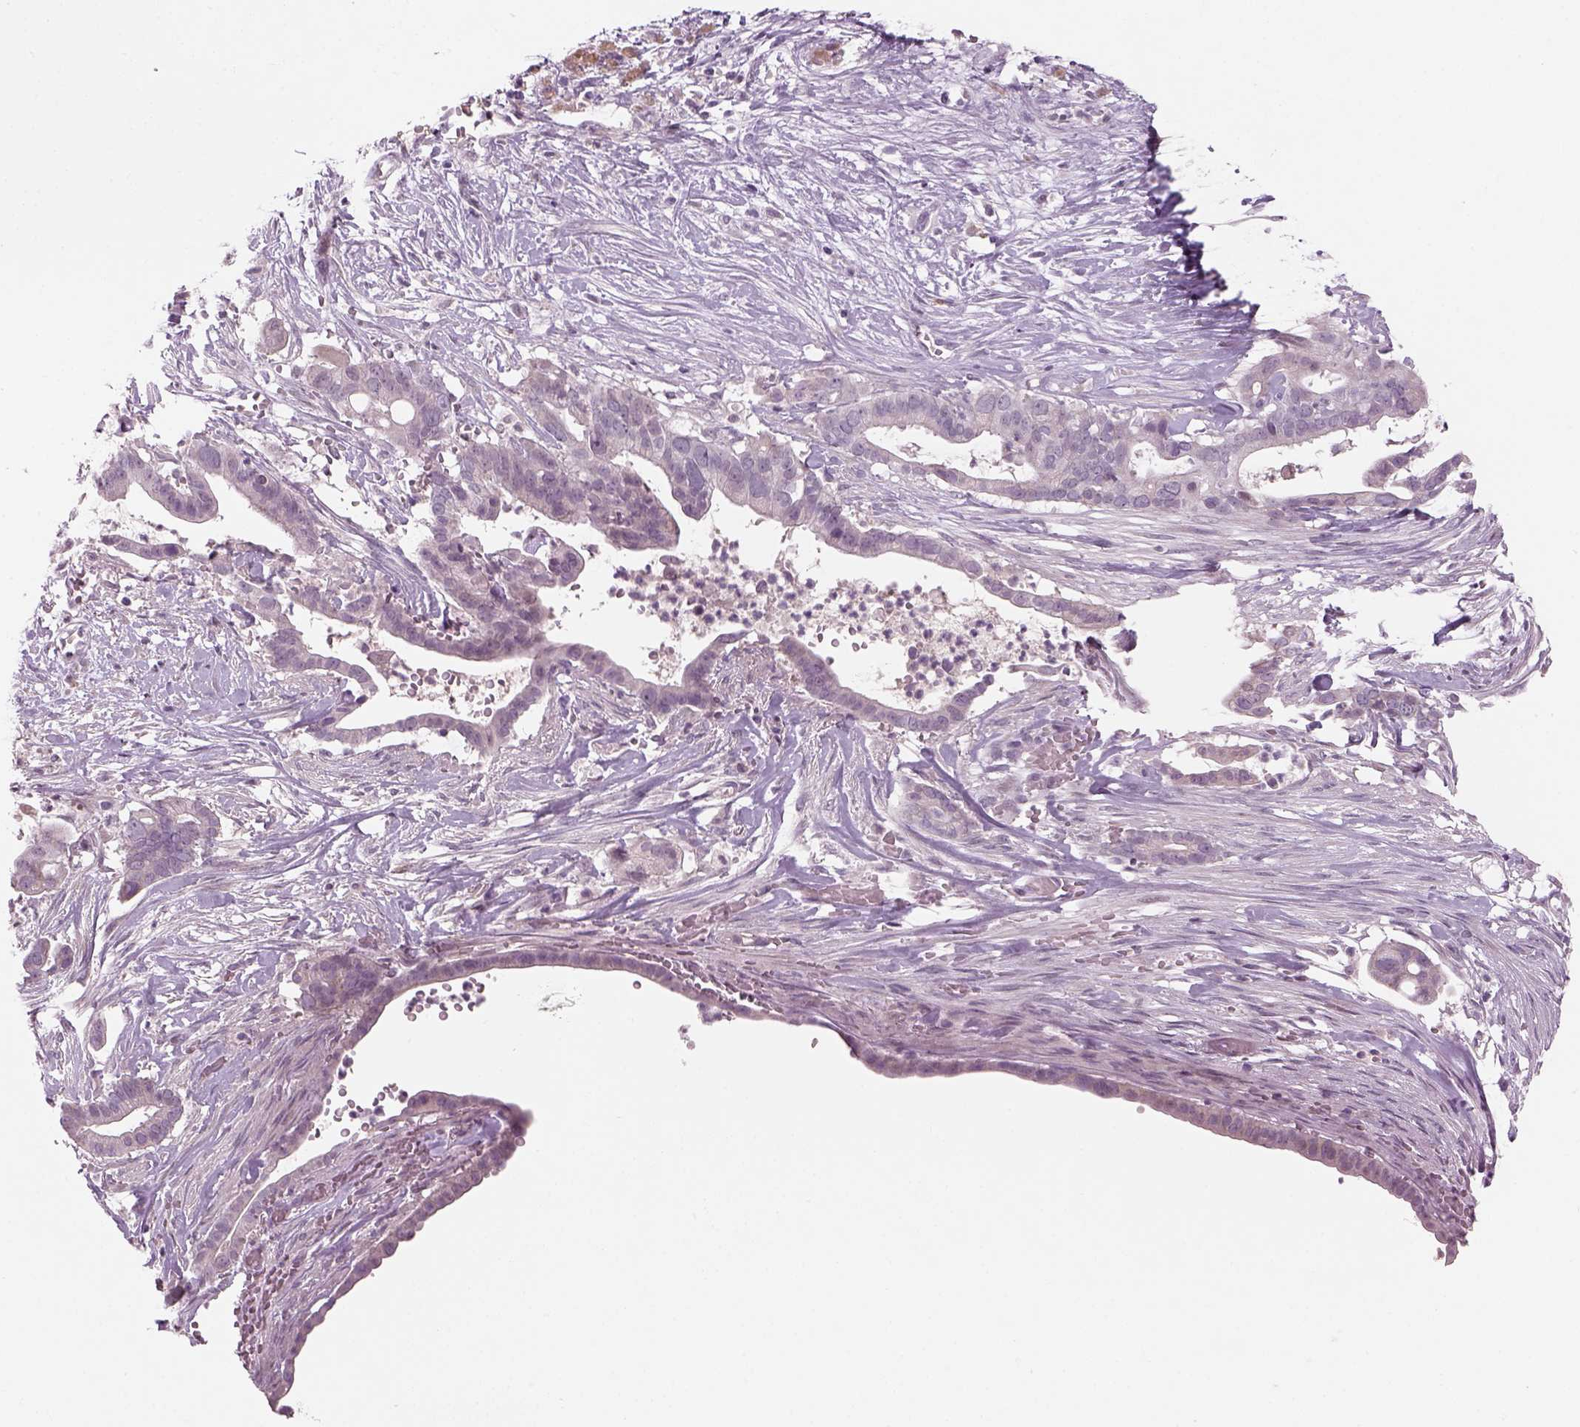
{"staining": {"intensity": "negative", "quantity": "none", "location": "none"}, "tissue": "pancreatic cancer", "cell_type": "Tumor cells", "image_type": "cancer", "snomed": [{"axis": "morphology", "description": "Adenocarcinoma, NOS"}, {"axis": "topography", "description": "Pancreas"}], "caption": "The histopathology image reveals no staining of tumor cells in pancreatic adenocarcinoma.", "gene": "PENK", "patient": {"sex": "male", "age": 61}}